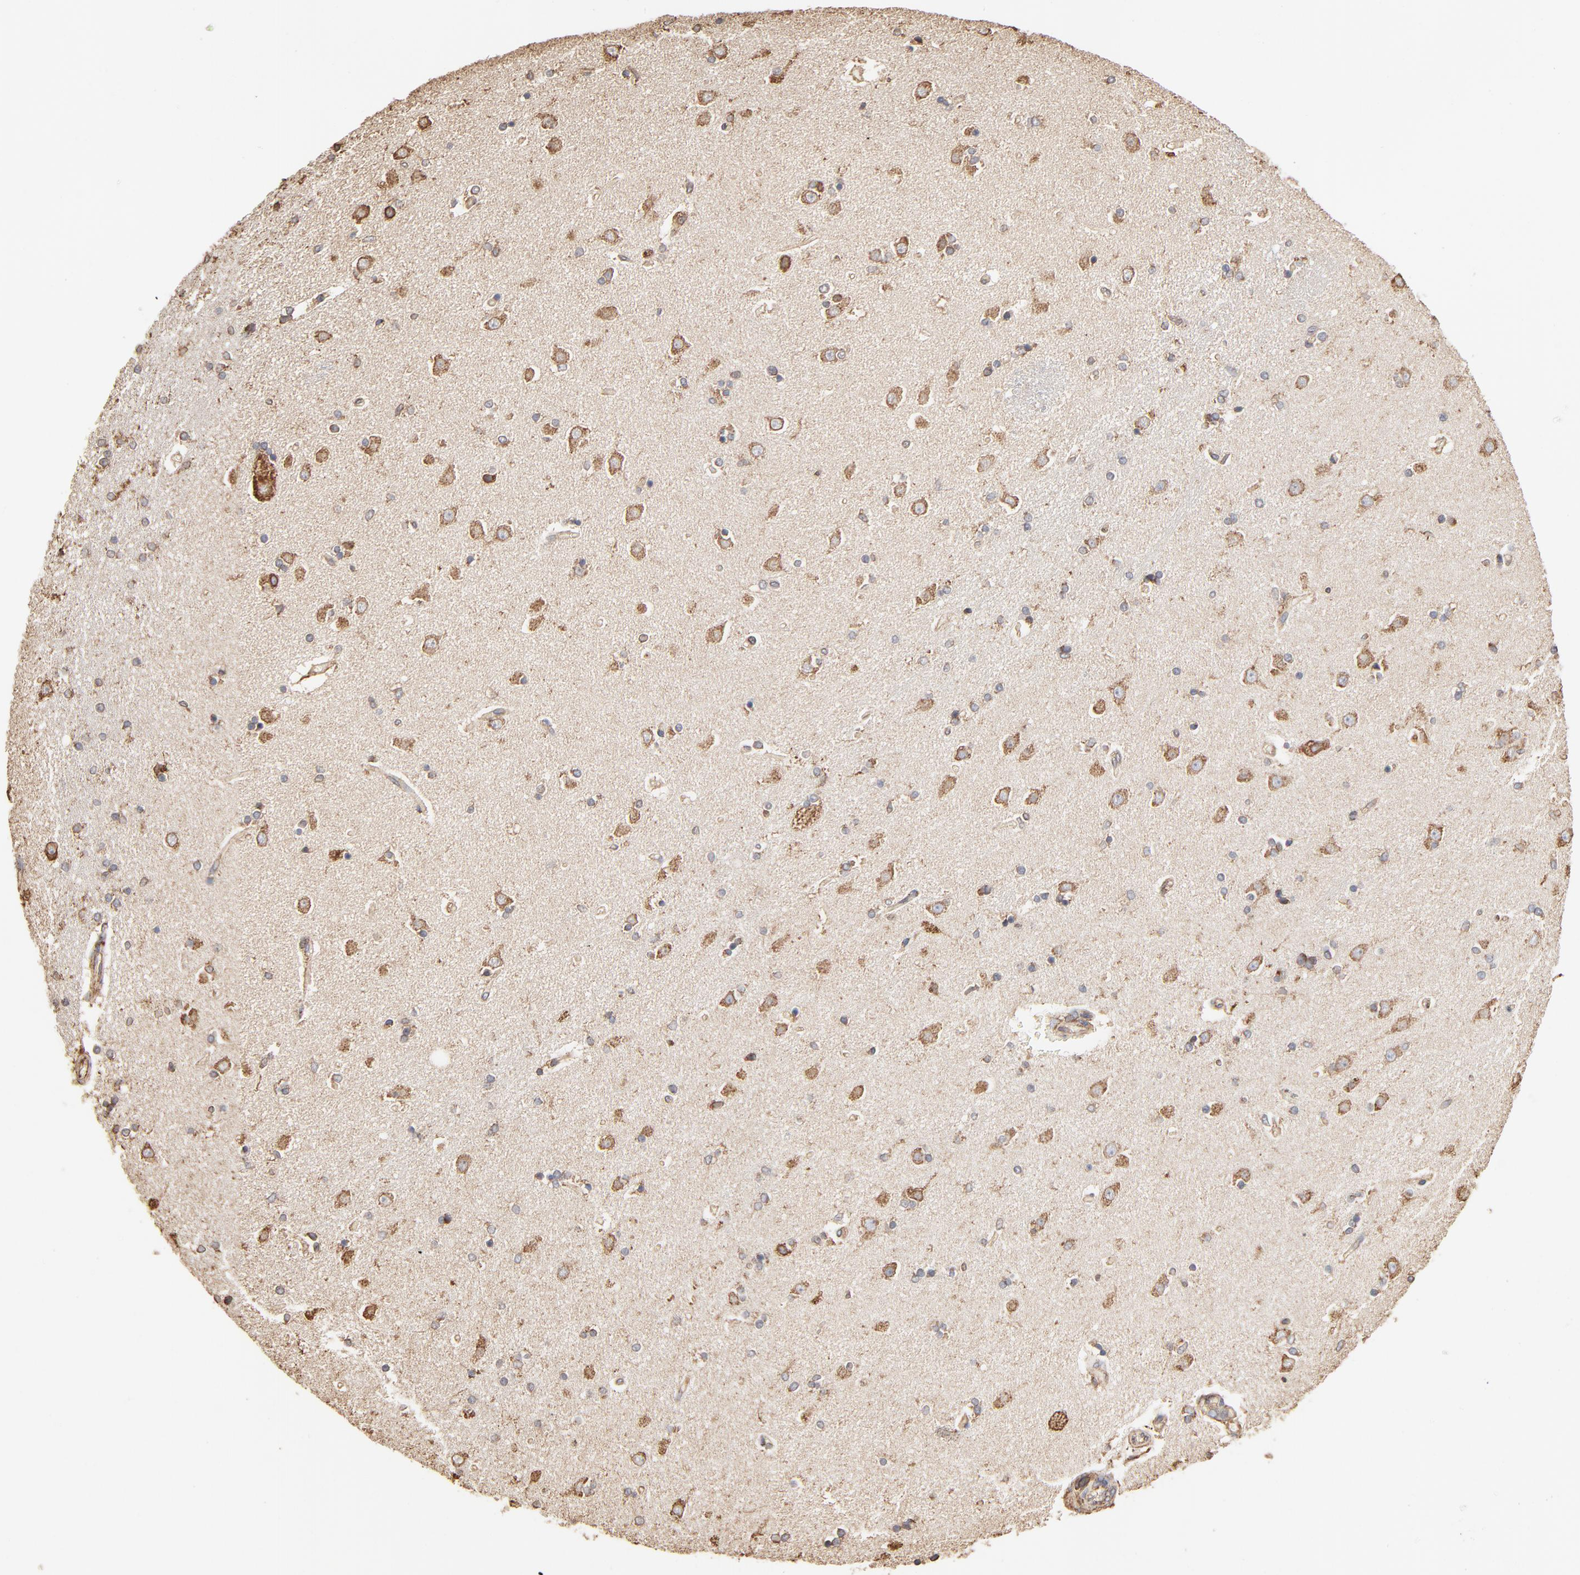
{"staining": {"intensity": "negative", "quantity": "none", "location": "none"}, "tissue": "caudate", "cell_type": "Glial cells", "image_type": "normal", "snomed": [{"axis": "morphology", "description": "Normal tissue, NOS"}, {"axis": "topography", "description": "Lateral ventricle wall"}], "caption": "Caudate was stained to show a protein in brown. There is no significant expression in glial cells. Brightfield microscopy of IHC stained with DAB (brown) and hematoxylin (blue), captured at high magnification.", "gene": "PDIA3", "patient": {"sex": "female", "age": 54}}